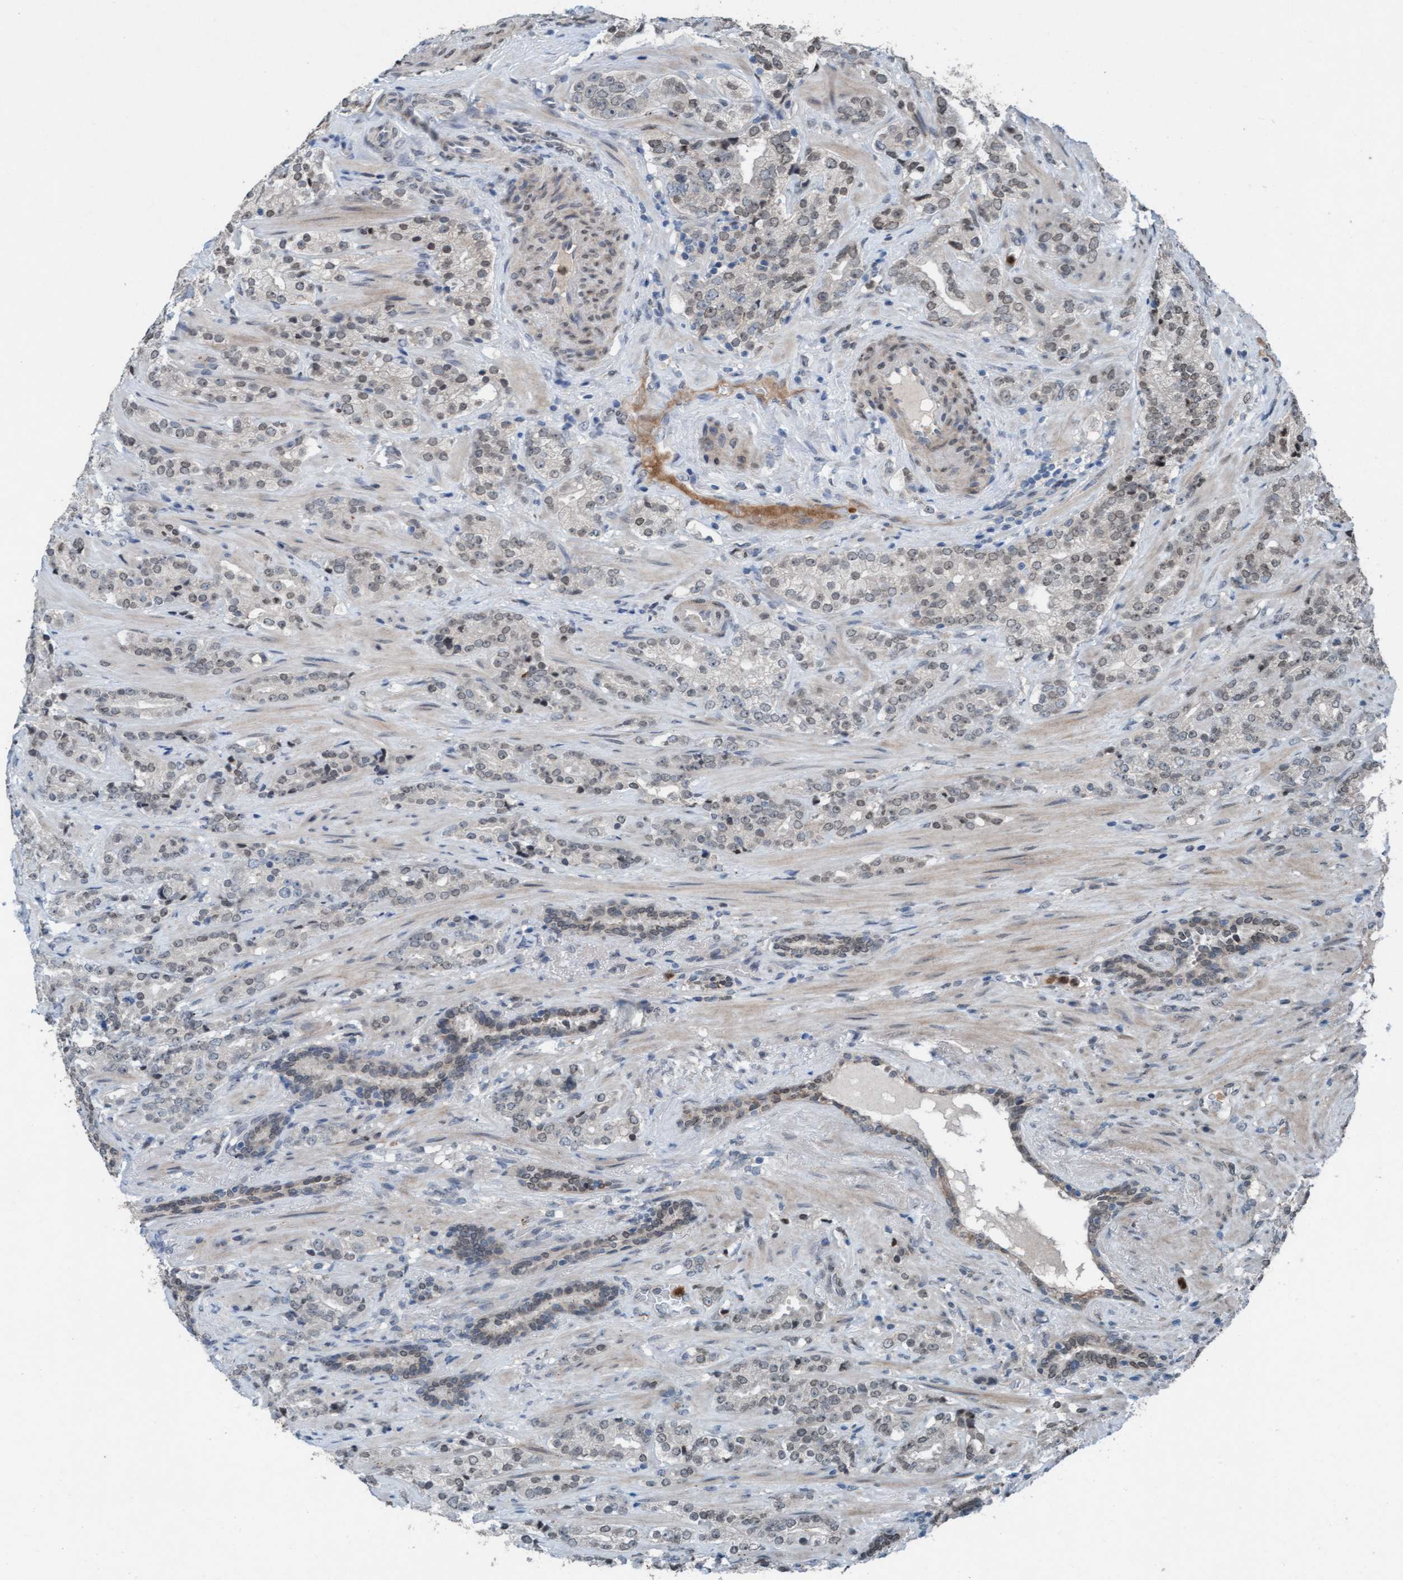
{"staining": {"intensity": "weak", "quantity": "<25%", "location": "nuclear"}, "tissue": "prostate cancer", "cell_type": "Tumor cells", "image_type": "cancer", "snomed": [{"axis": "morphology", "description": "Adenocarcinoma, High grade"}, {"axis": "topography", "description": "Prostate"}], "caption": "Immunohistochemical staining of human prostate cancer (high-grade adenocarcinoma) exhibits no significant positivity in tumor cells. The staining was performed using DAB to visualize the protein expression in brown, while the nuclei were stained in blue with hematoxylin (Magnification: 20x).", "gene": "PLXNB2", "patient": {"sex": "male", "age": 71}}